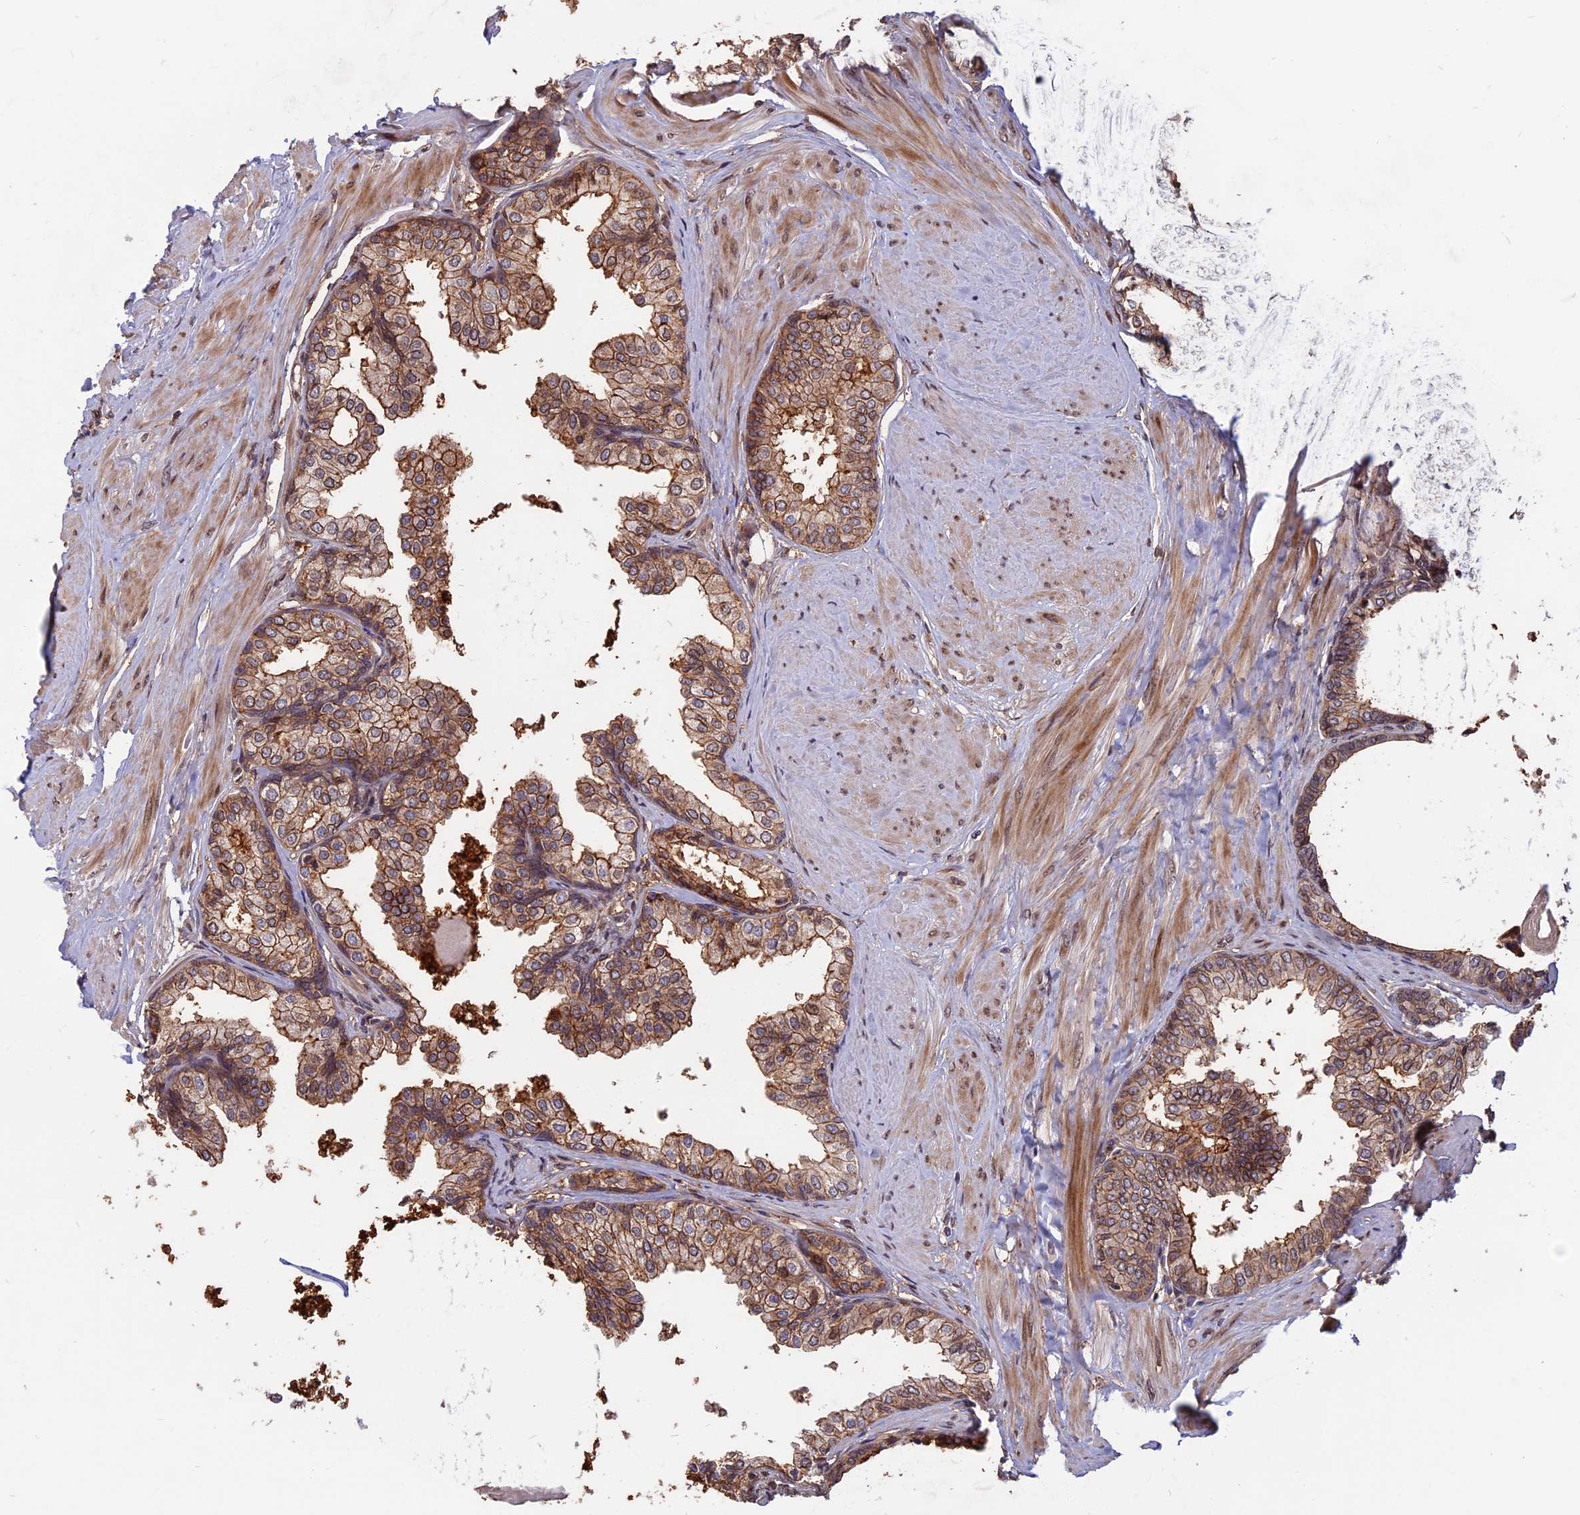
{"staining": {"intensity": "moderate", "quantity": ">75%", "location": "cytoplasmic/membranous"}, "tissue": "prostate", "cell_type": "Glandular cells", "image_type": "normal", "snomed": [{"axis": "morphology", "description": "Normal tissue, NOS"}, {"axis": "topography", "description": "Prostate"}], "caption": "Brown immunohistochemical staining in unremarkable prostate exhibits moderate cytoplasmic/membranous expression in approximately >75% of glandular cells.", "gene": "SPG11", "patient": {"sex": "male", "age": 48}}